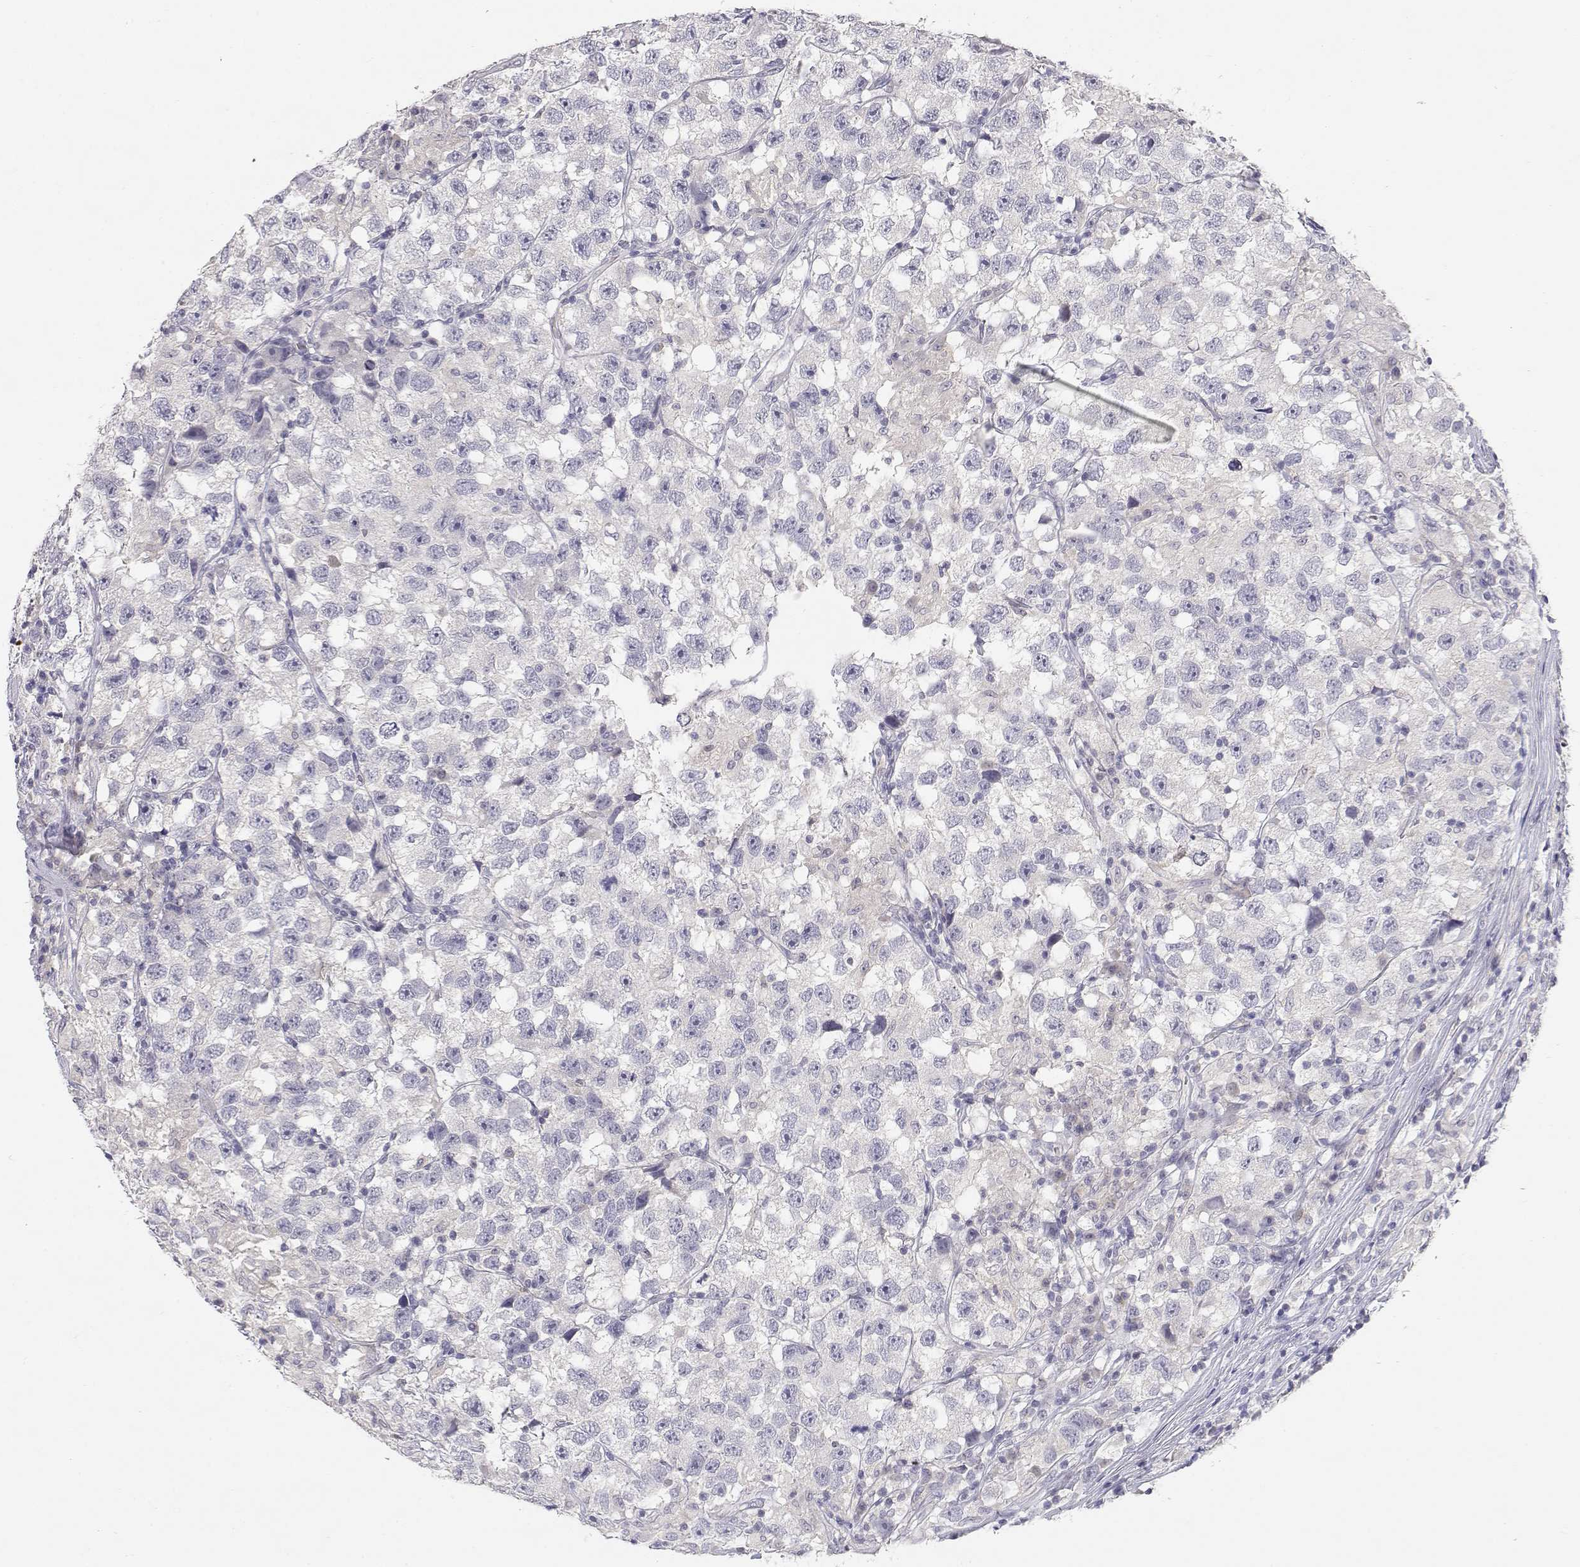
{"staining": {"intensity": "negative", "quantity": "none", "location": "none"}, "tissue": "testis cancer", "cell_type": "Tumor cells", "image_type": "cancer", "snomed": [{"axis": "morphology", "description": "Seminoma, NOS"}, {"axis": "topography", "description": "Testis"}], "caption": "Immunohistochemistry (IHC) photomicrograph of testis seminoma stained for a protein (brown), which demonstrates no staining in tumor cells. (DAB (3,3'-diaminobenzidine) immunohistochemistry with hematoxylin counter stain).", "gene": "ADA", "patient": {"sex": "male", "age": 26}}